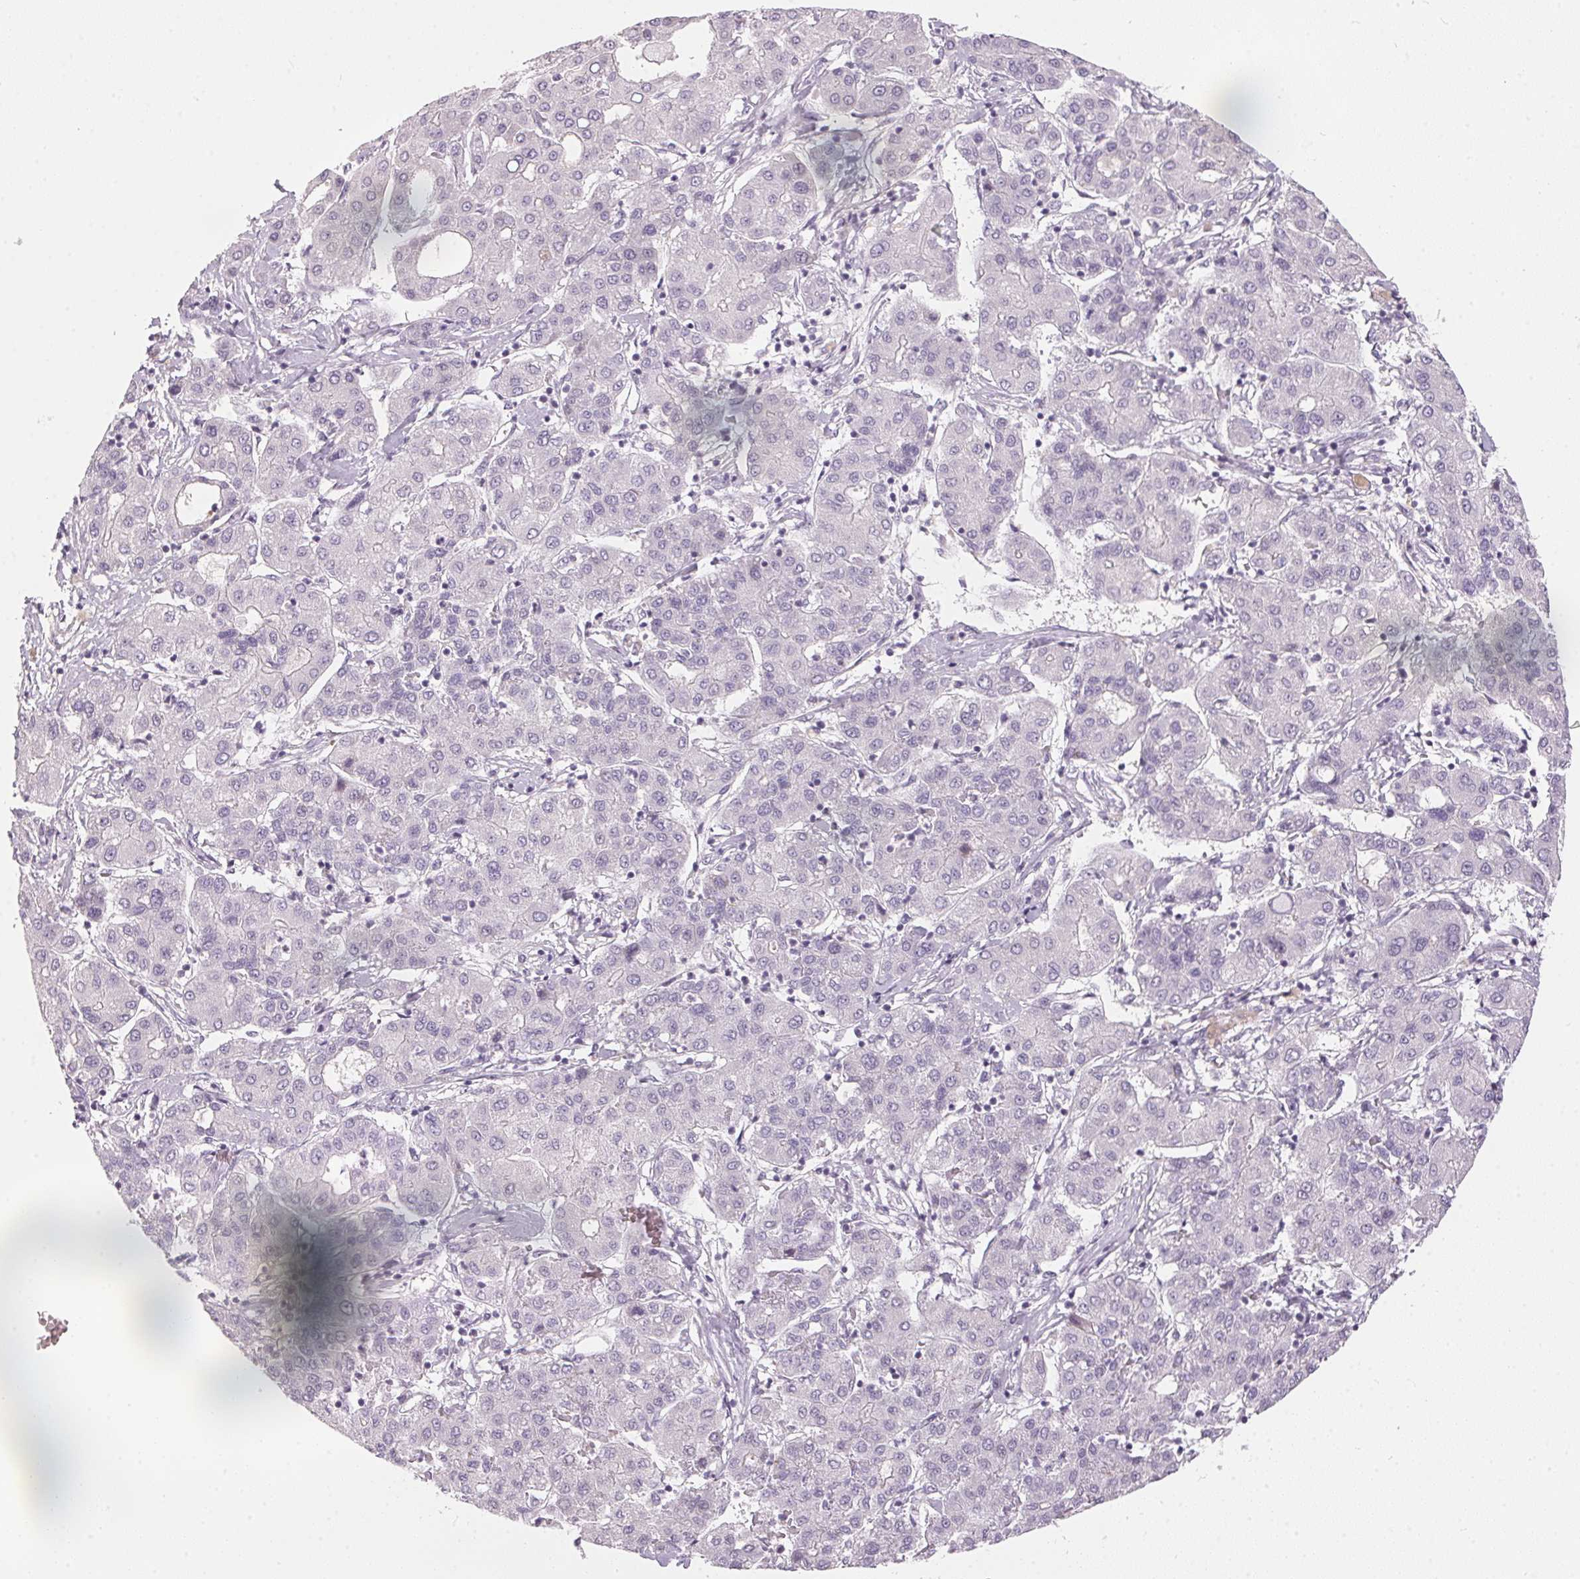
{"staining": {"intensity": "negative", "quantity": "none", "location": "none"}, "tissue": "liver cancer", "cell_type": "Tumor cells", "image_type": "cancer", "snomed": [{"axis": "morphology", "description": "Carcinoma, Hepatocellular, NOS"}, {"axis": "topography", "description": "Liver"}], "caption": "Liver hepatocellular carcinoma was stained to show a protein in brown. There is no significant positivity in tumor cells.", "gene": "GDAP1L1", "patient": {"sex": "male", "age": 65}}